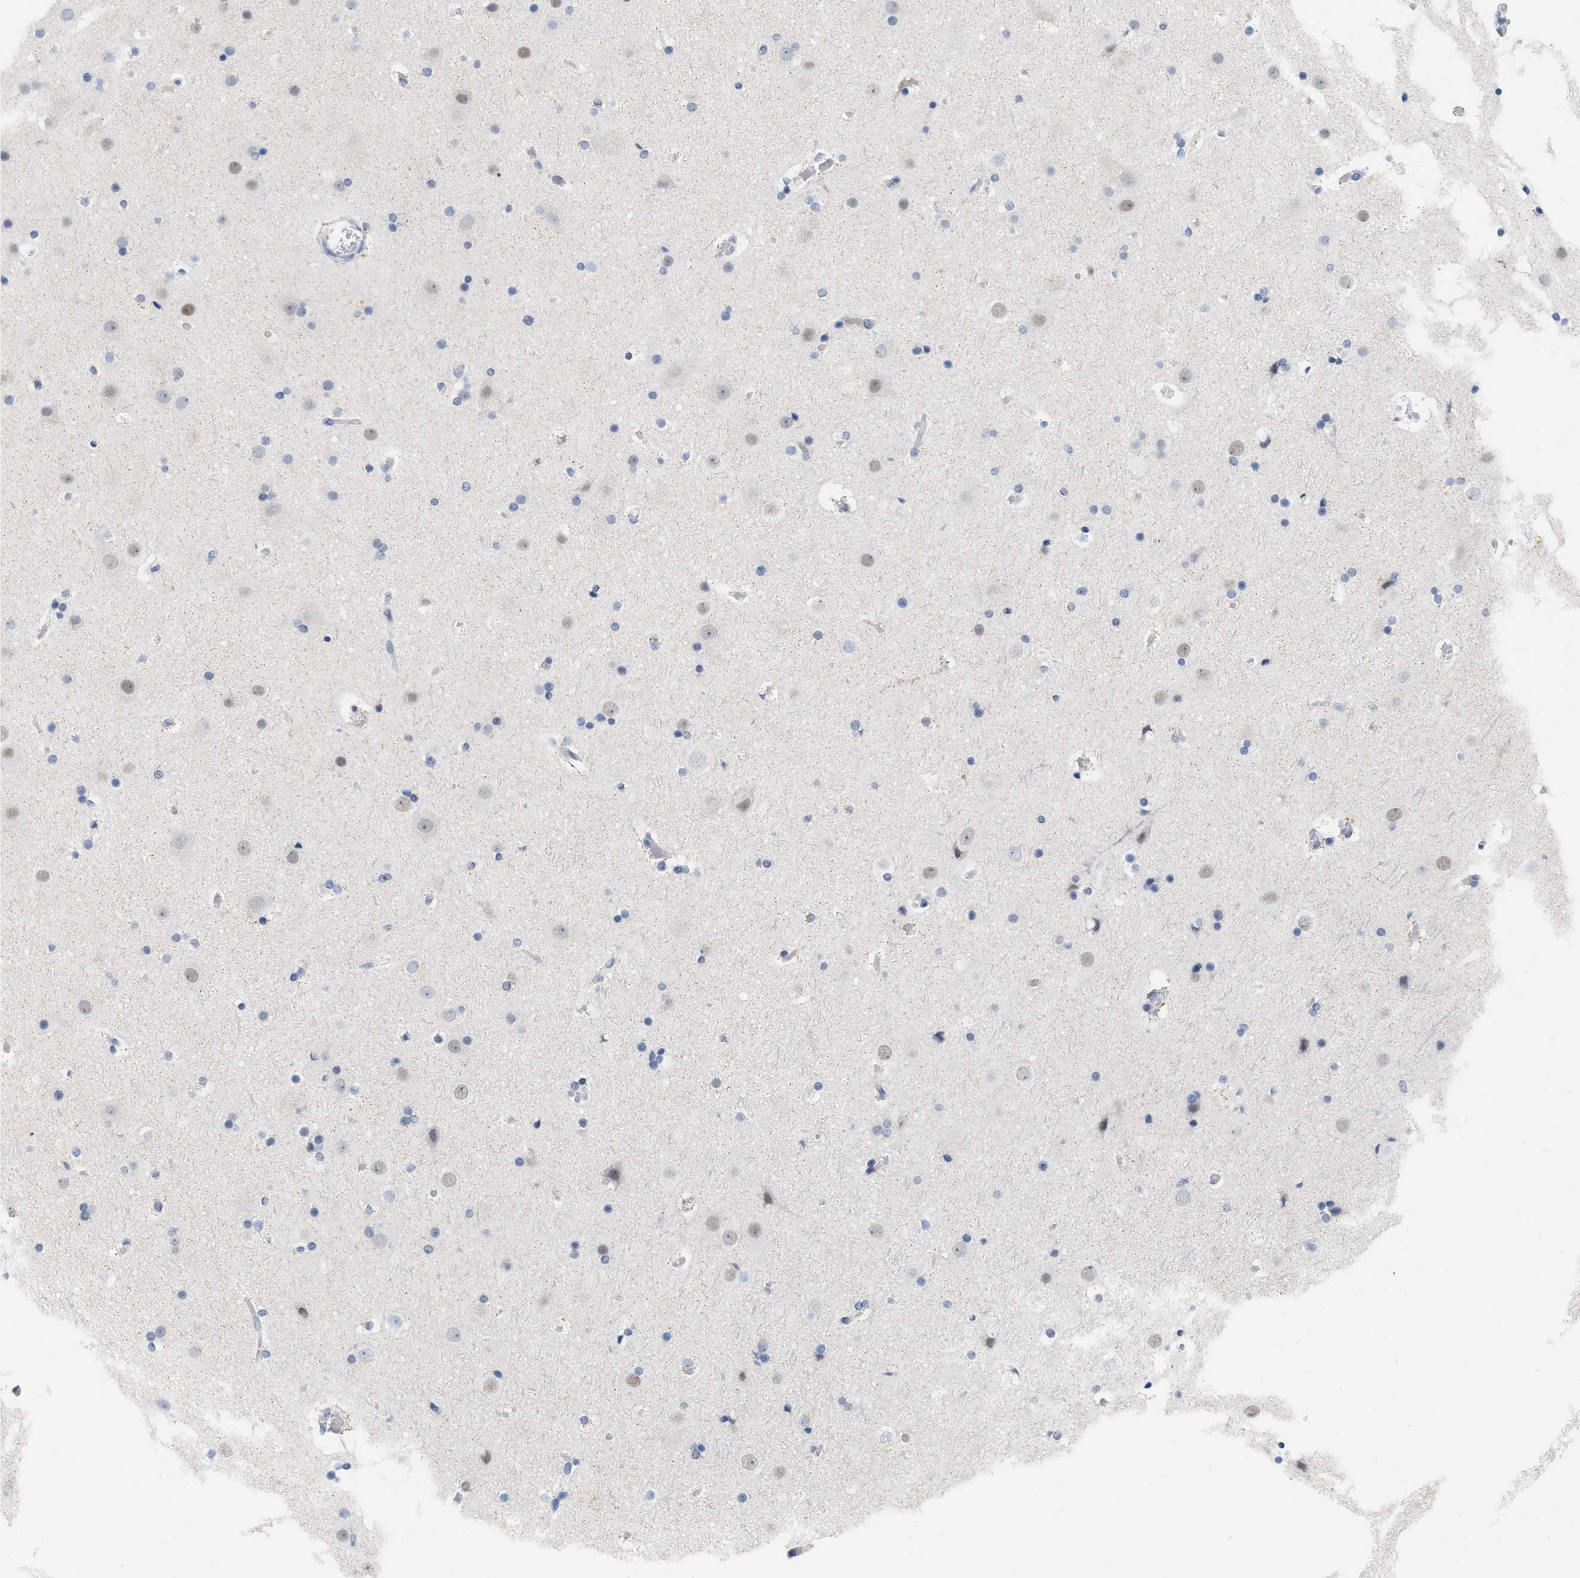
{"staining": {"intensity": "negative", "quantity": "none", "location": "none"}, "tissue": "cerebral cortex", "cell_type": "Endothelial cells", "image_type": "normal", "snomed": [{"axis": "morphology", "description": "Normal tissue, NOS"}, {"axis": "topography", "description": "Cerebral cortex"}], "caption": "This micrograph is of normal cerebral cortex stained with IHC to label a protein in brown with the nuclei are counter-stained blue. There is no staining in endothelial cells.", "gene": "XIRP1", "patient": {"sex": "male", "age": 57}}